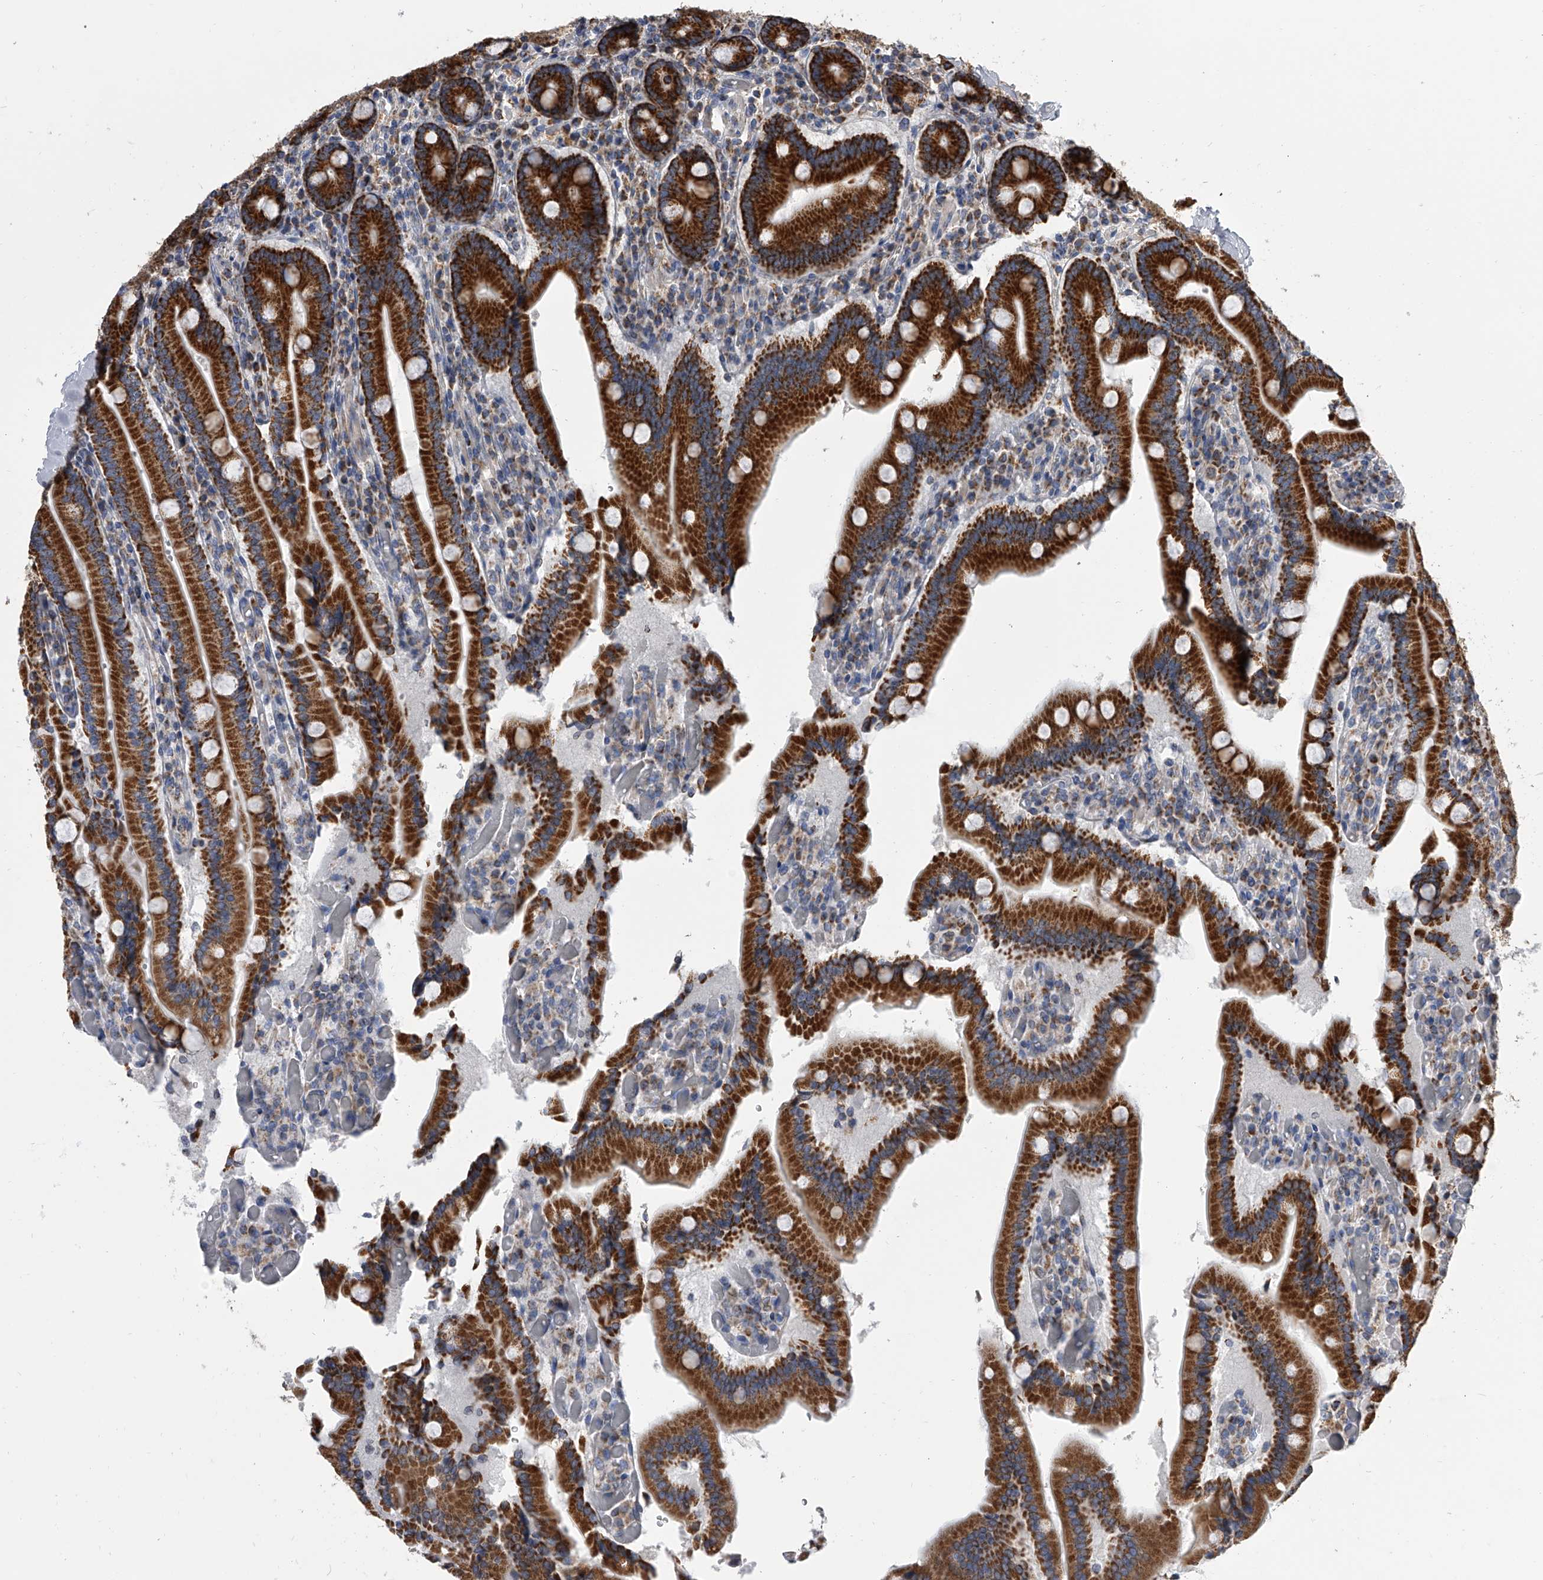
{"staining": {"intensity": "strong", "quantity": ">75%", "location": "cytoplasmic/membranous"}, "tissue": "duodenum", "cell_type": "Glandular cells", "image_type": "normal", "snomed": [{"axis": "morphology", "description": "Normal tissue, NOS"}, {"axis": "topography", "description": "Duodenum"}], "caption": "The immunohistochemical stain labels strong cytoplasmic/membranous expression in glandular cells of benign duodenum.", "gene": "MRPL28", "patient": {"sex": "female", "age": 62}}